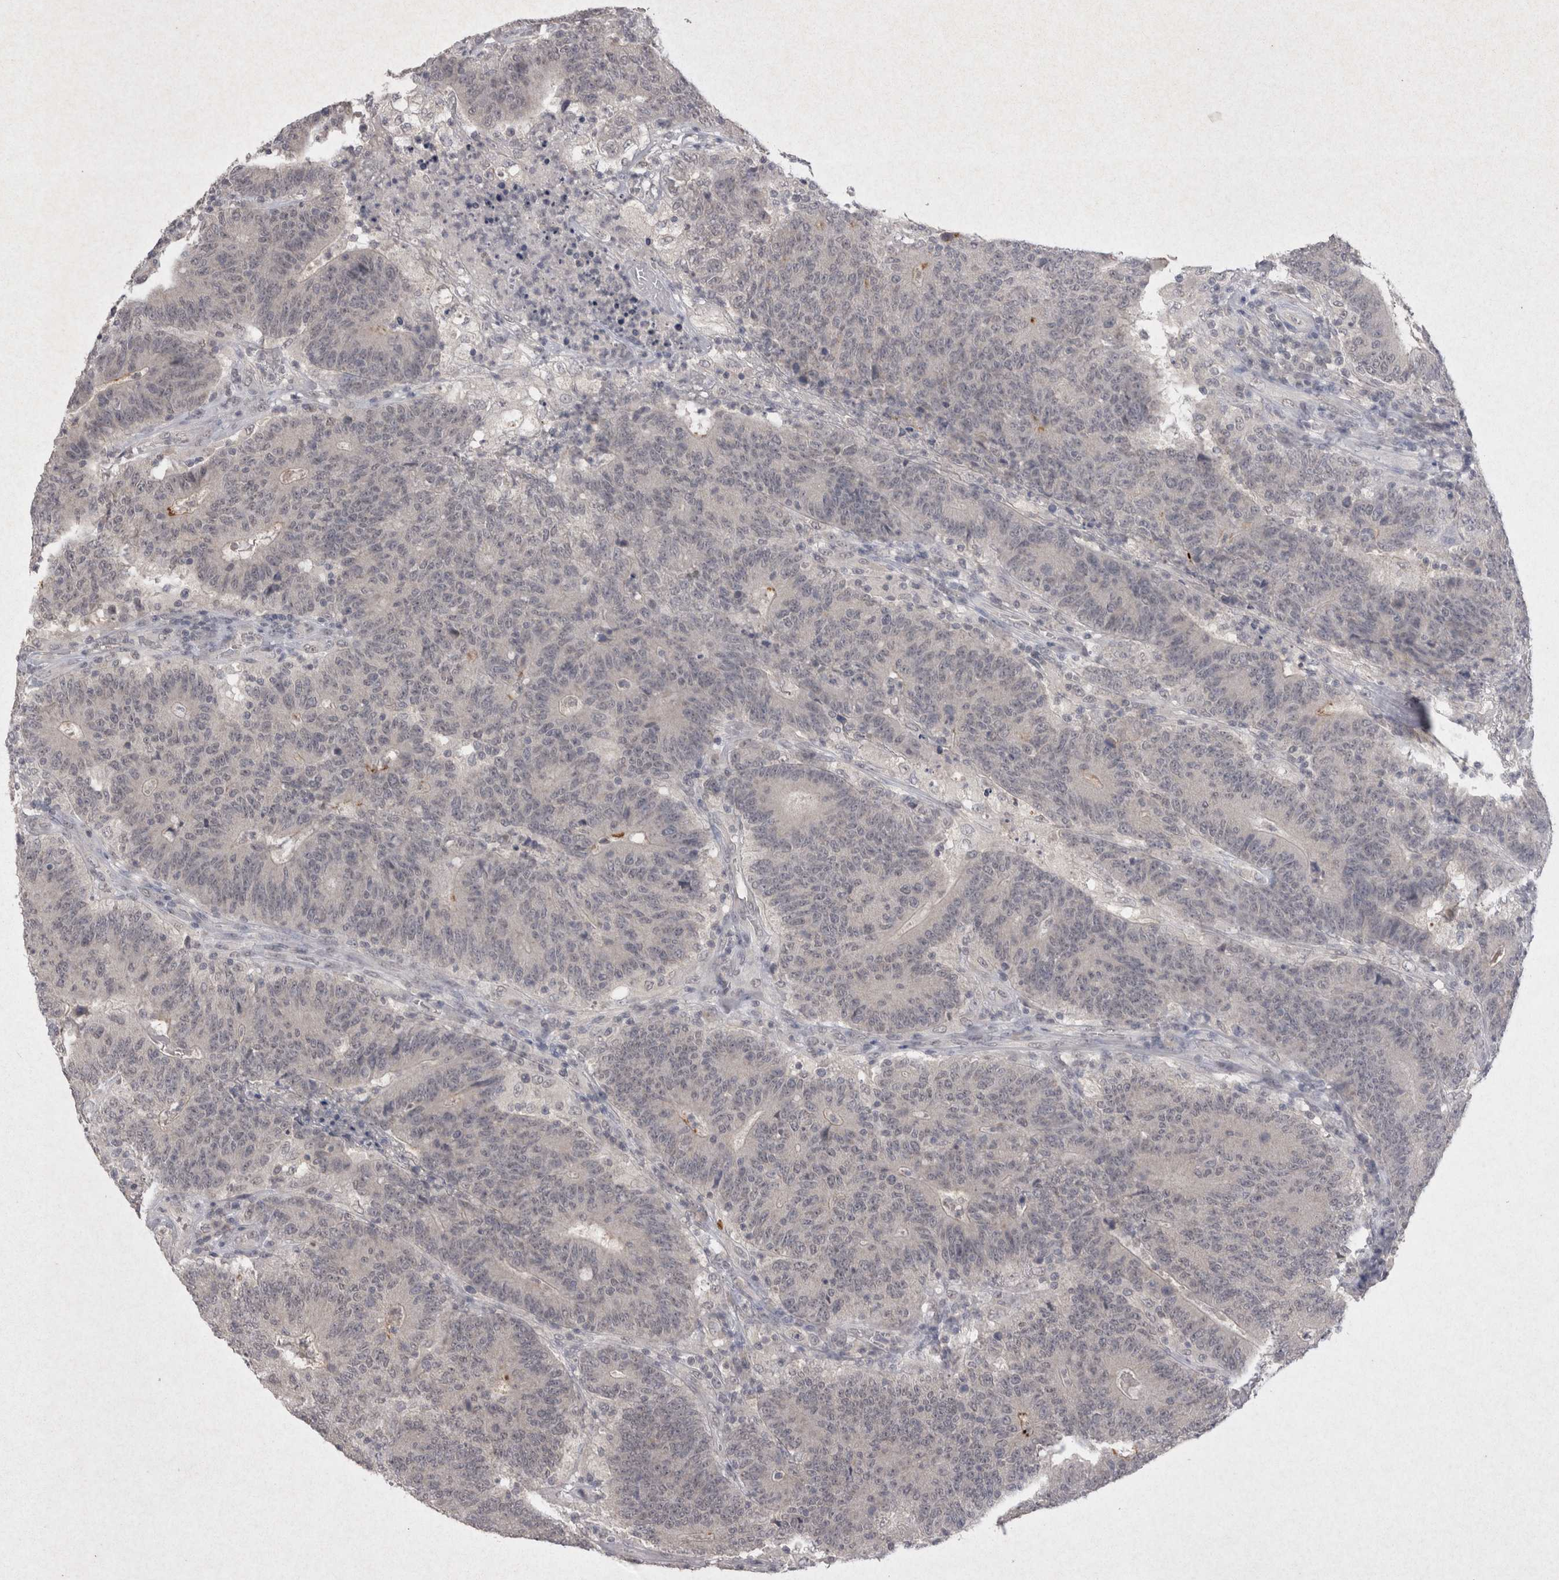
{"staining": {"intensity": "negative", "quantity": "none", "location": "none"}, "tissue": "colorectal cancer", "cell_type": "Tumor cells", "image_type": "cancer", "snomed": [{"axis": "morphology", "description": "Normal tissue, NOS"}, {"axis": "morphology", "description": "Adenocarcinoma, NOS"}, {"axis": "topography", "description": "Colon"}], "caption": "DAB (3,3'-diaminobenzidine) immunohistochemical staining of human adenocarcinoma (colorectal) demonstrates no significant staining in tumor cells.", "gene": "LYVE1", "patient": {"sex": "female", "age": 75}}